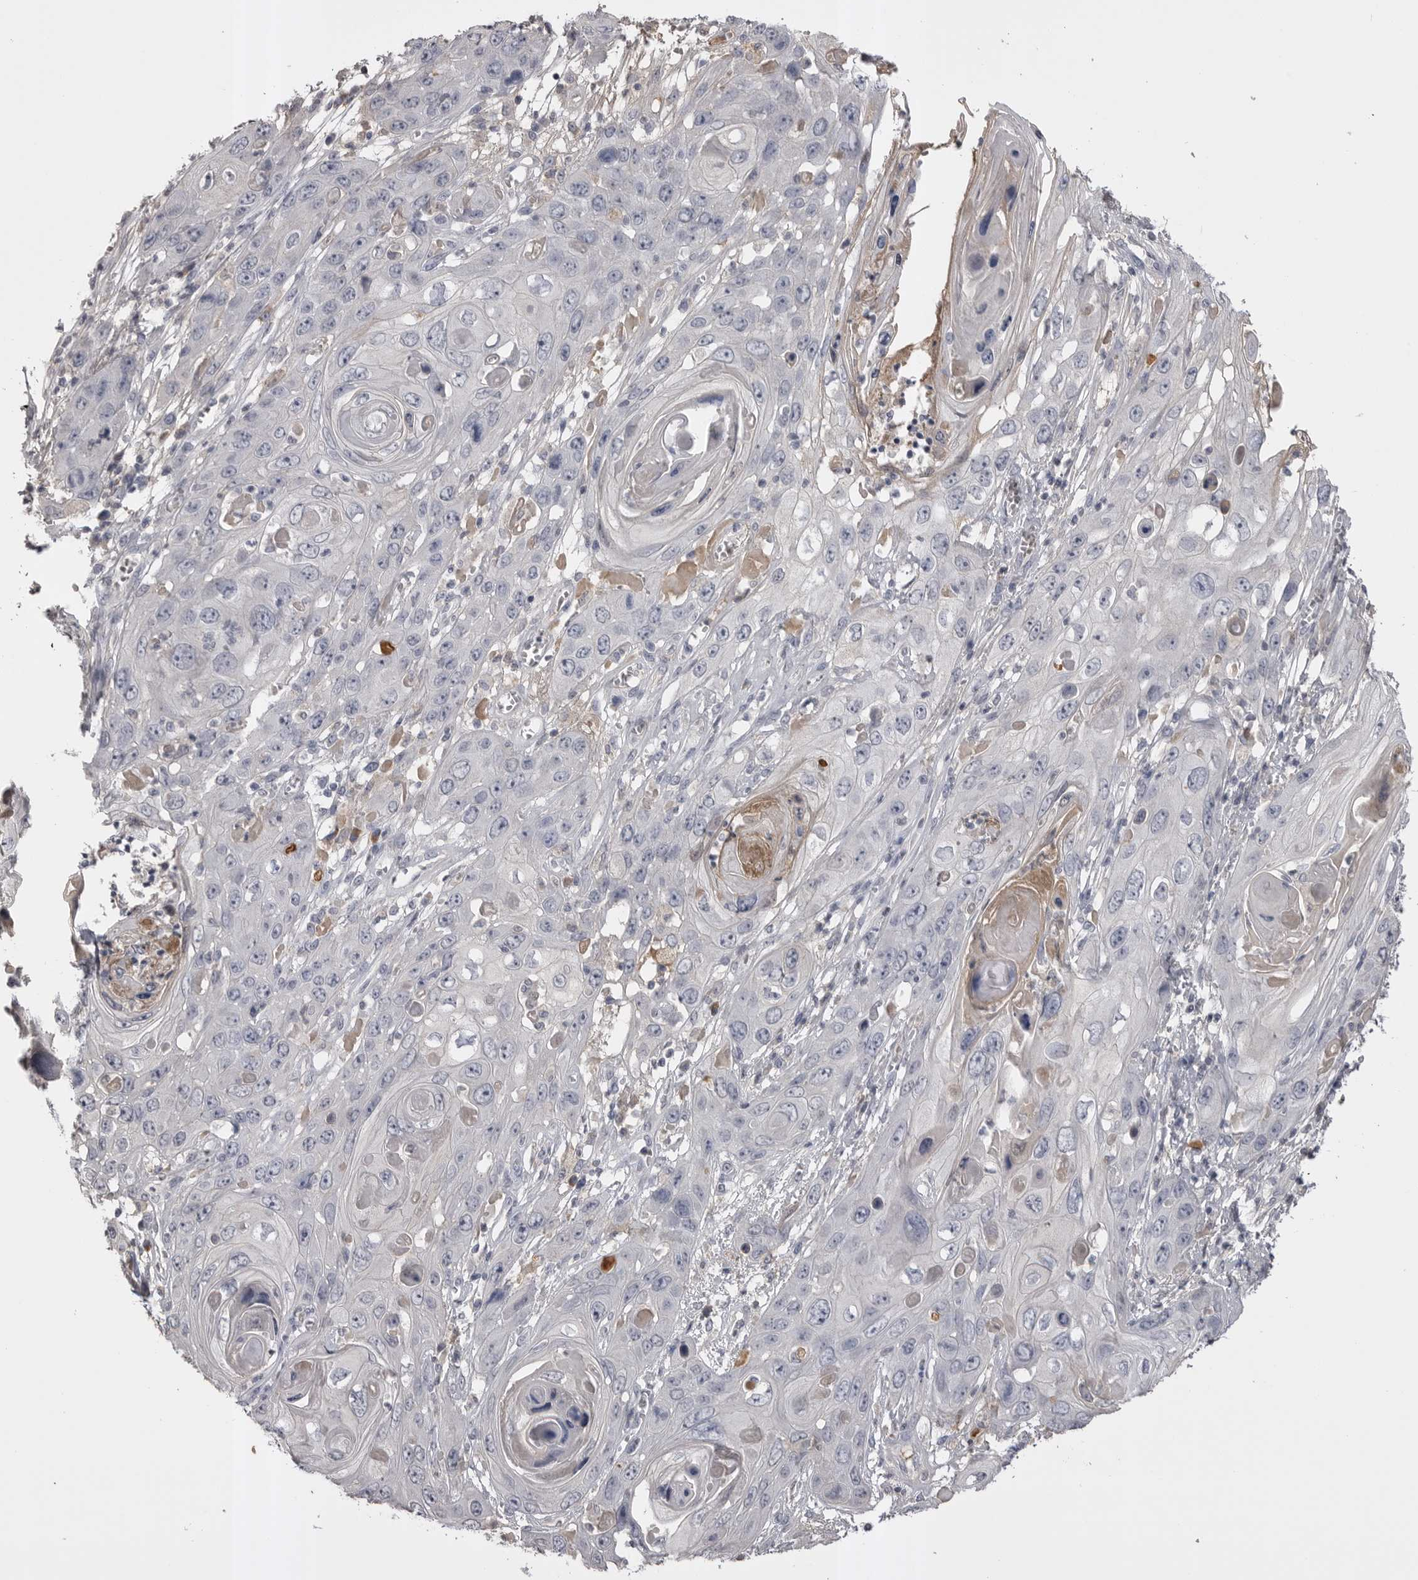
{"staining": {"intensity": "negative", "quantity": "none", "location": "none"}, "tissue": "skin cancer", "cell_type": "Tumor cells", "image_type": "cancer", "snomed": [{"axis": "morphology", "description": "Squamous cell carcinoma, NOS"}, {"axis": "topography", "description": "Skin"}], "caption": "This image is of squamous cell carcinoma (skin) stained with immunohistochemistry to label a protein in brown with the nuclei are counter-stained blue. There is no positivity in tumor cells.", "gene": "AHSG", "patient": {"sex": "male", "age": 55}}